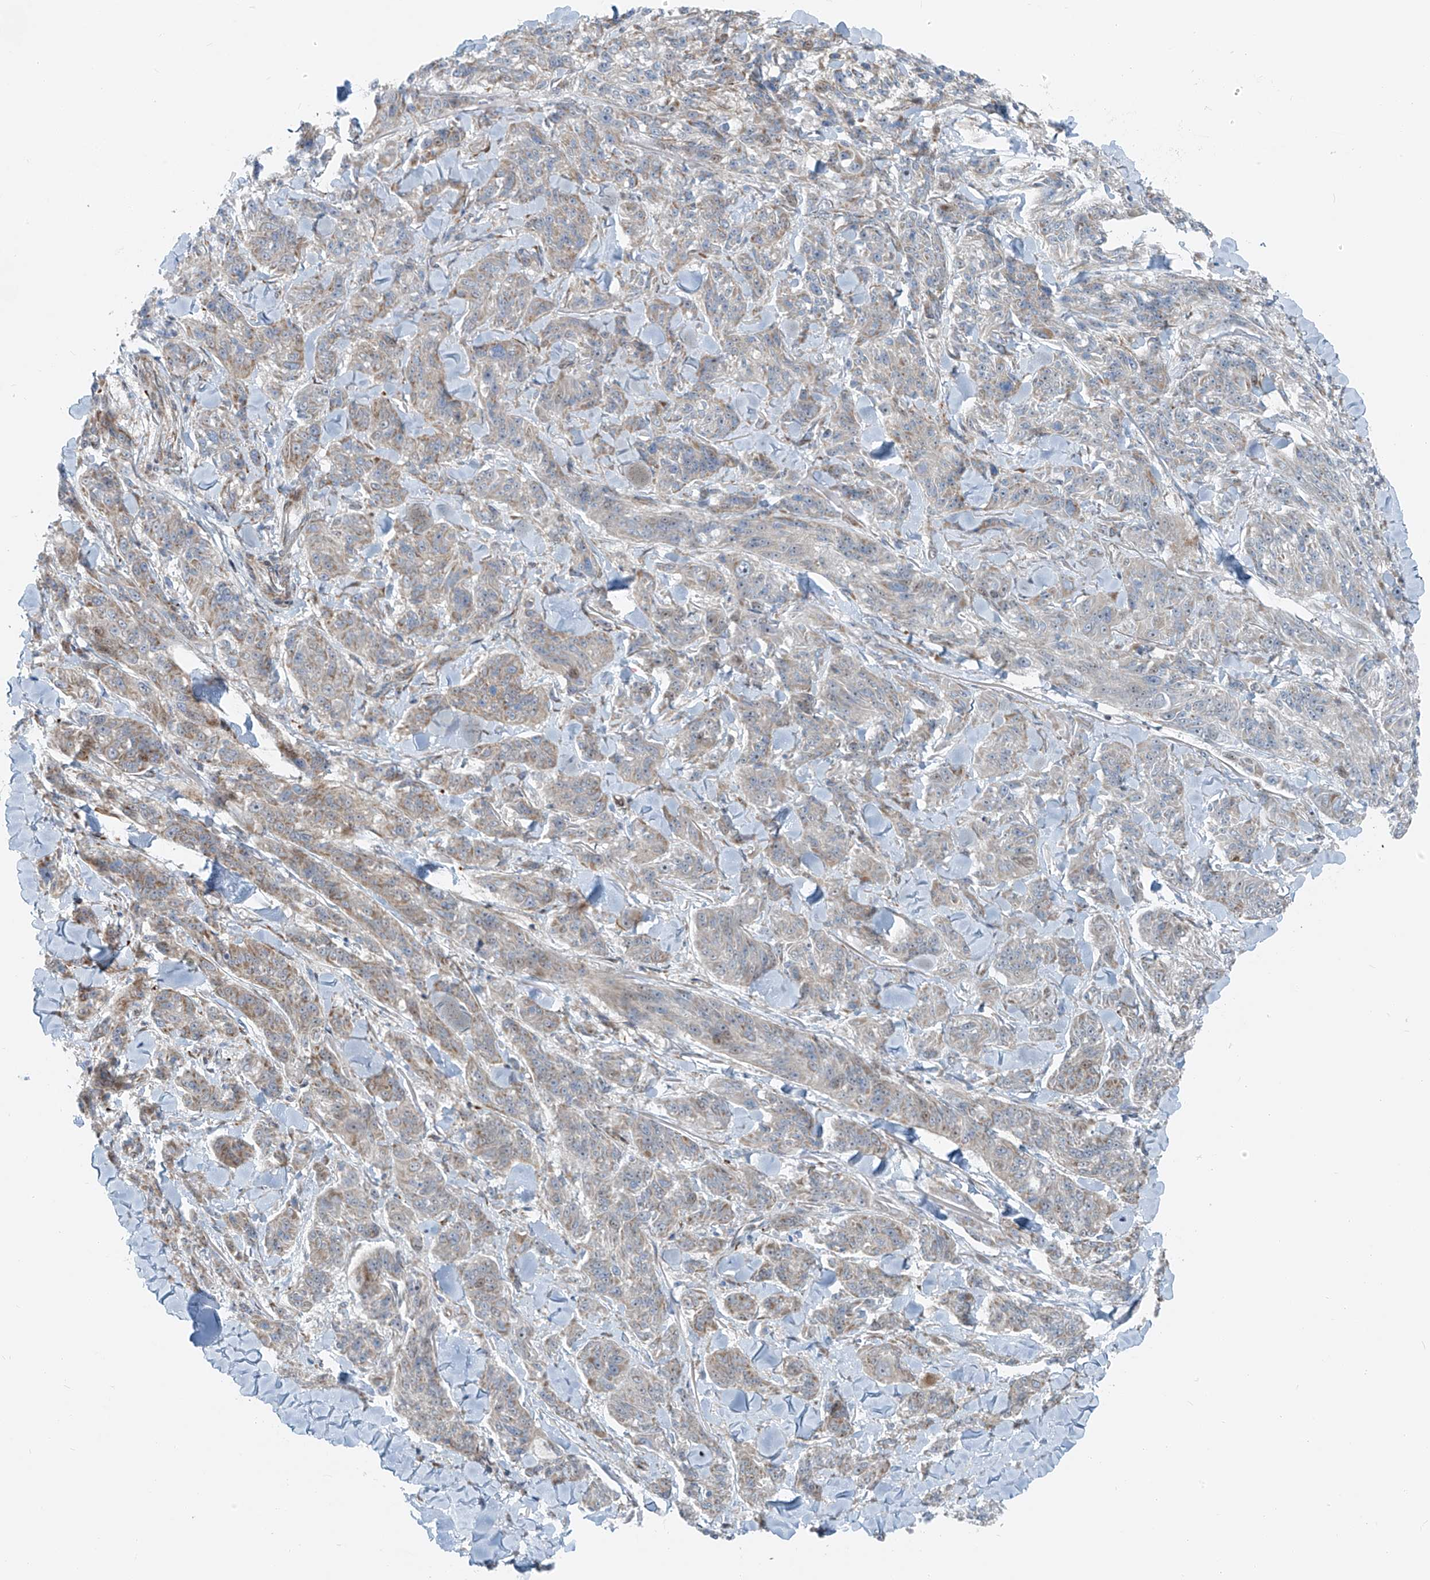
{"staining": {"intensity": "moderate", "quantity": "<25%", "location": "cytoplasmic/membranous"}, "tissue": "melanoma", "cell_type": "Tumor cells", "image_type": "cancer", "snomed": [{"axis": "morphology", "description": "Malignant melanoma, NOS"}, {"axis": "topography", "description": "Skin"}], "caption": "Malignant melanoma tissue shows moderate cytoplasmic/membranous staining in about <25% of tumor cells", "gene": "HIC2", "patient": {"sex": "male", "age": 53}}